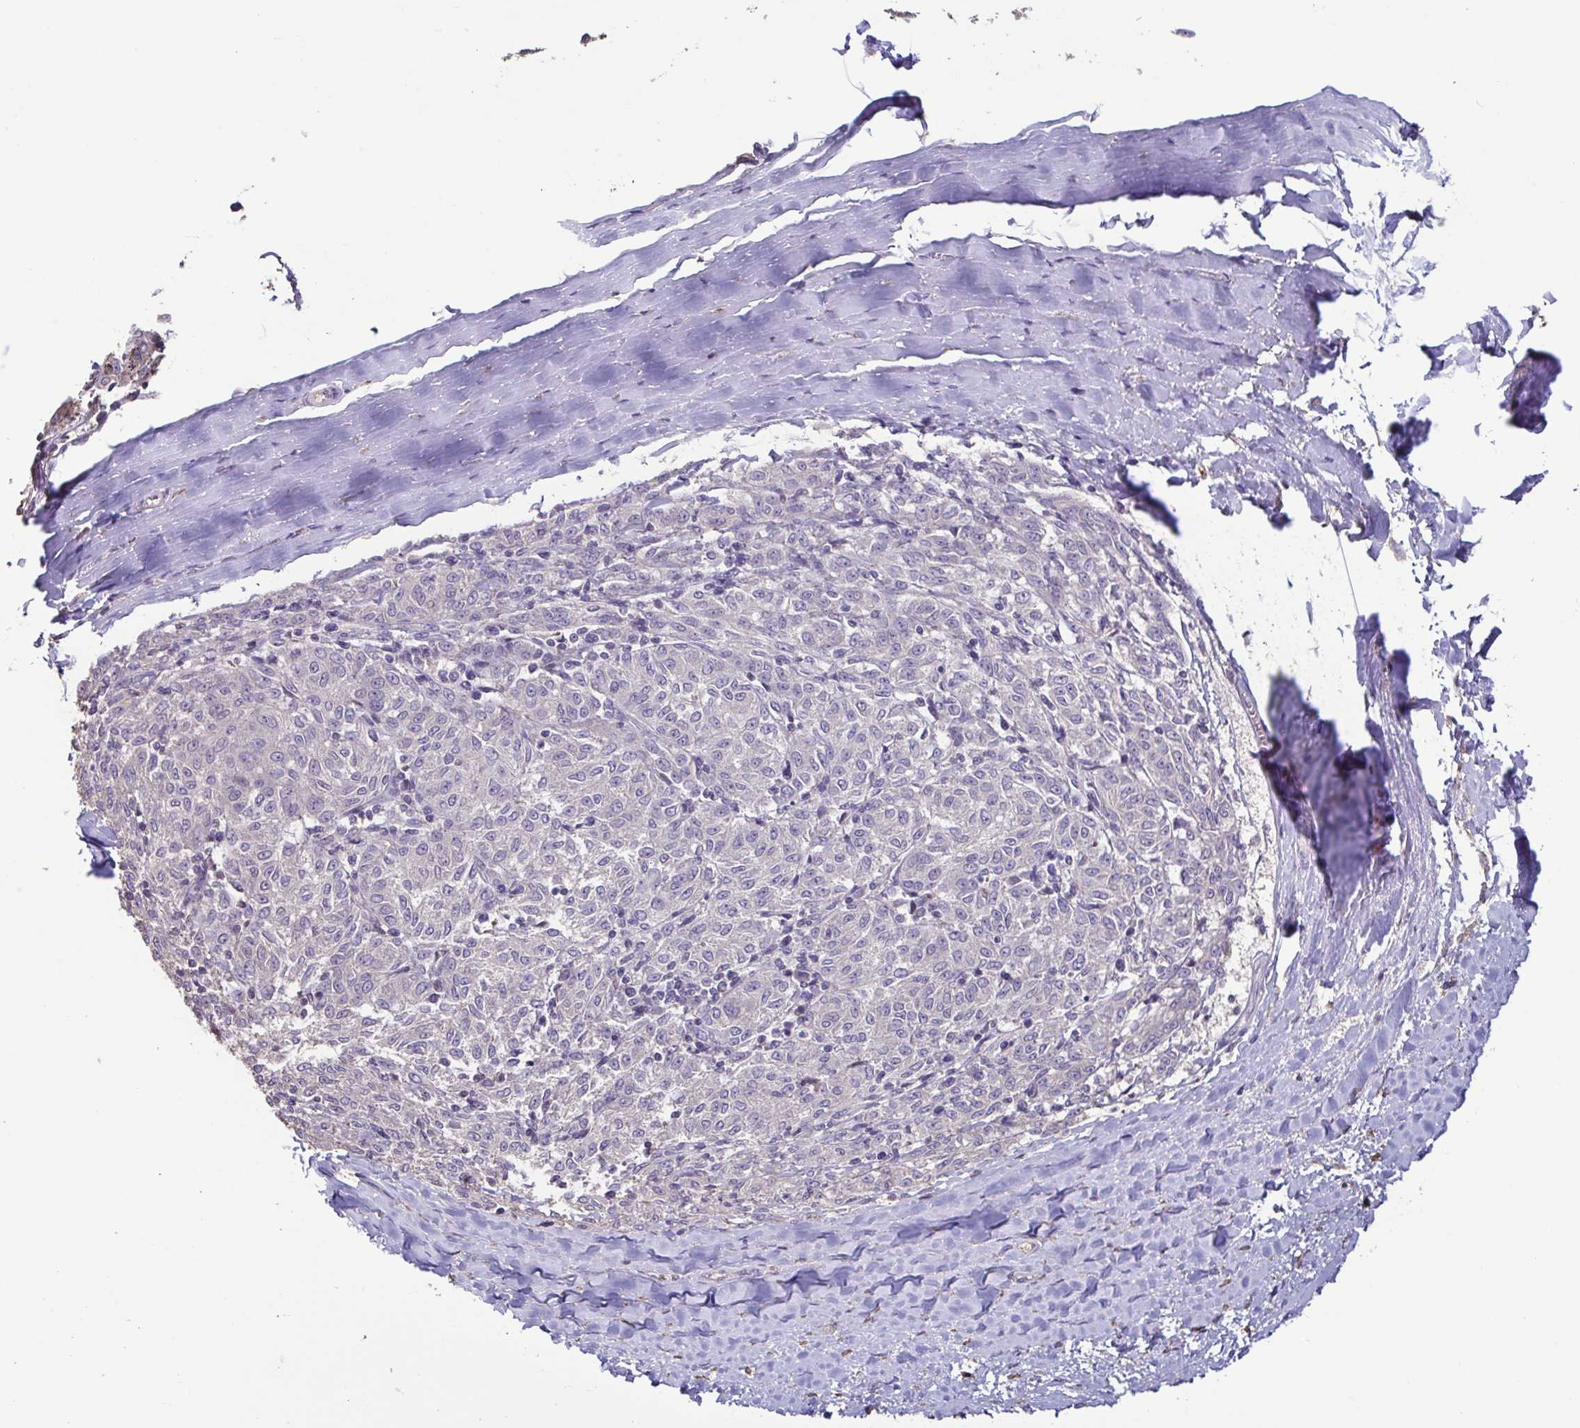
{"staining": {"intensity": "negative", "quantity": "none", "location": "none"}, "tissue": "melanoma", "cell_type": "Tumor cells", "image_type": "cancer", "snomed": [{"axis": "morphology", "description": "Malignant melanoma, NOS"}, {"axis": "topography", "description": "Skin"}], "caption": "Human melanoma stained for a protein using immunohistochemistry (IHC) shows no staining in tumor cells.", "gene": "ACTRT2", "patient": {"sex": "female", "age": 72}}